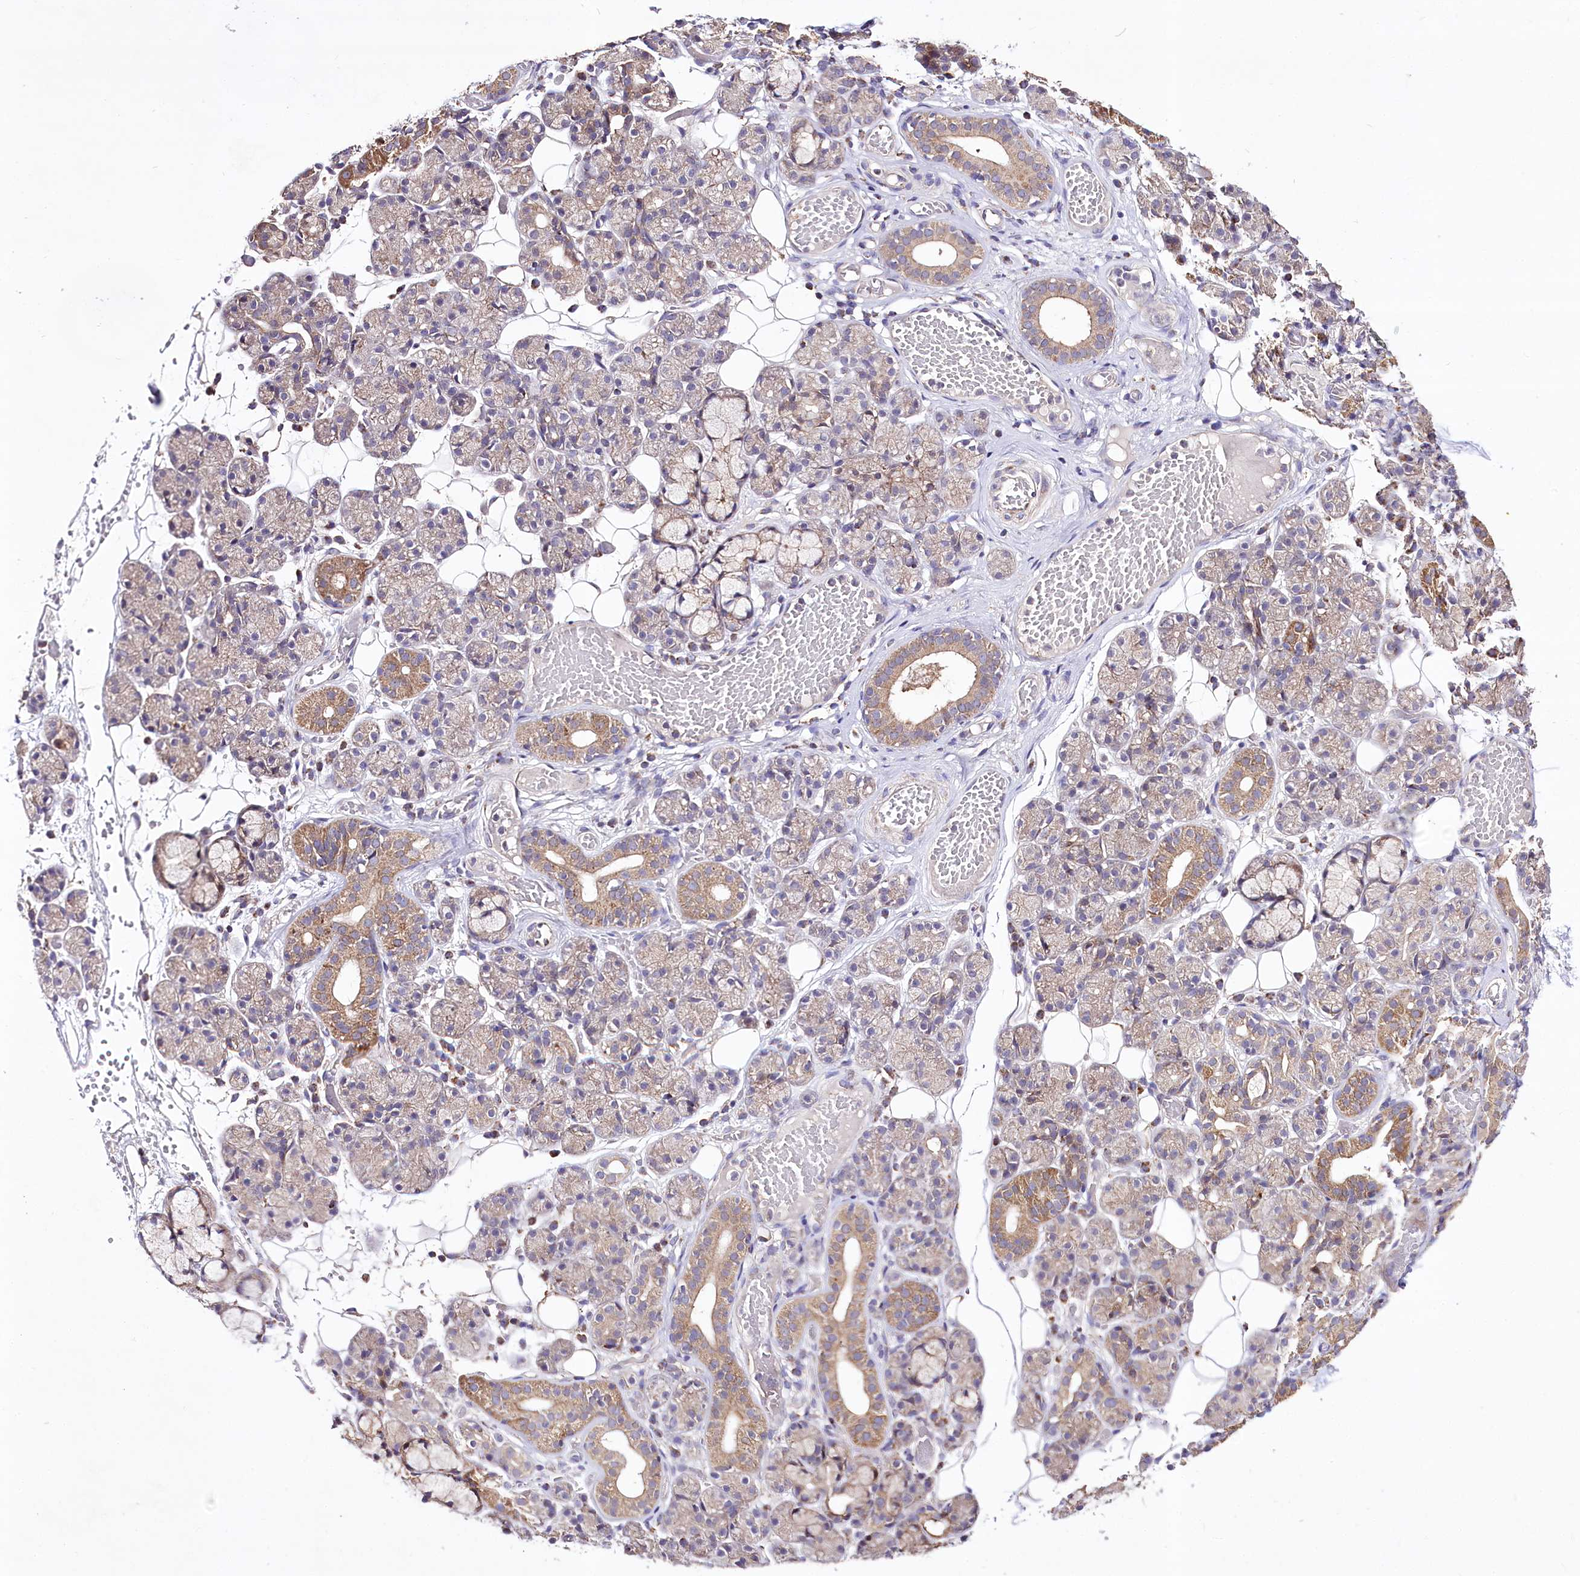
{"staining": {"intensity": "moderate", "quantity": "25%-75%", "location": "cytoplasmic/membranous"}, "tissue": "salivary gland", "cell_type": "Glandular cells", "image_type": "normal", "snomed": [{"axis": "morphology", "description": "Normal tissue, NOS"}, {"axis": "topography", "description": "Salivary gland"}], "caption": "A brown stain labels moderate cytoplasmic/membranous expression of a protein in glandular cells of benign human salivary gland.", "gene": "ATE1", "patient": {"sex": "male", "age": 63}}